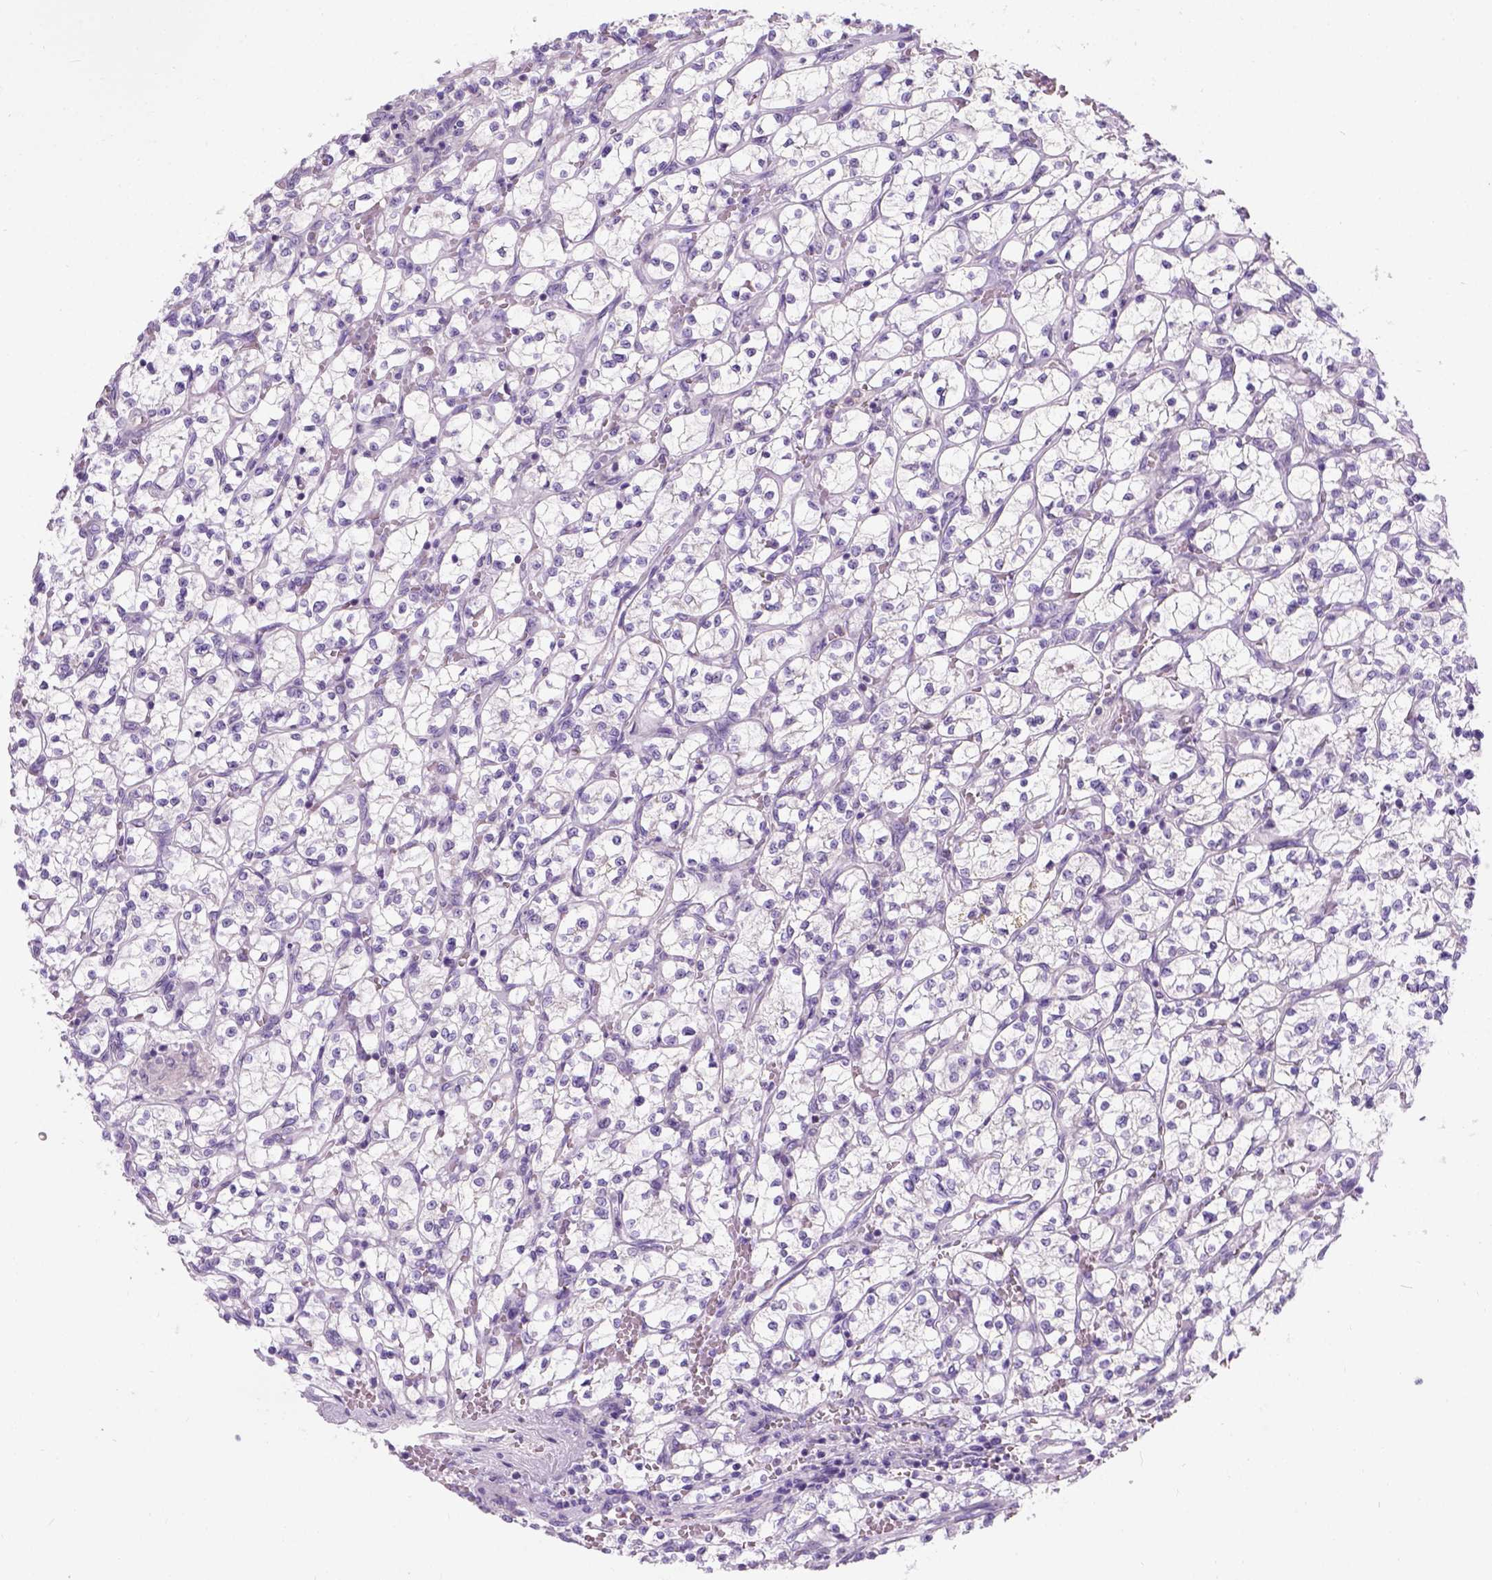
{"staining": {"intensity": "negative", "quantity": "none", "location": "none"}, "tissue": "renal cancer", "cell_type": "Tumor cells", "image_type": "cancer", "snomed": [{"axis": "morphology", "description": "Adenocarcinoma, NOS"}, {"axis": "topography", "description": "Kidney"}], "caption": "This histopathology image is of renal adenocarcinoma stained with immunohistochemistry (IHC) to label a protein in brown with the nuclei are counter-stained blue. There is no staining in tumor cells. The staining was performed using DAB to visualize the protein expression in brown, while the nuclei were stained in blue with hematoxylin (Magnification: 20x).", "gene": "C20orf144", "patient": {"sex": "female", "age": 64}}